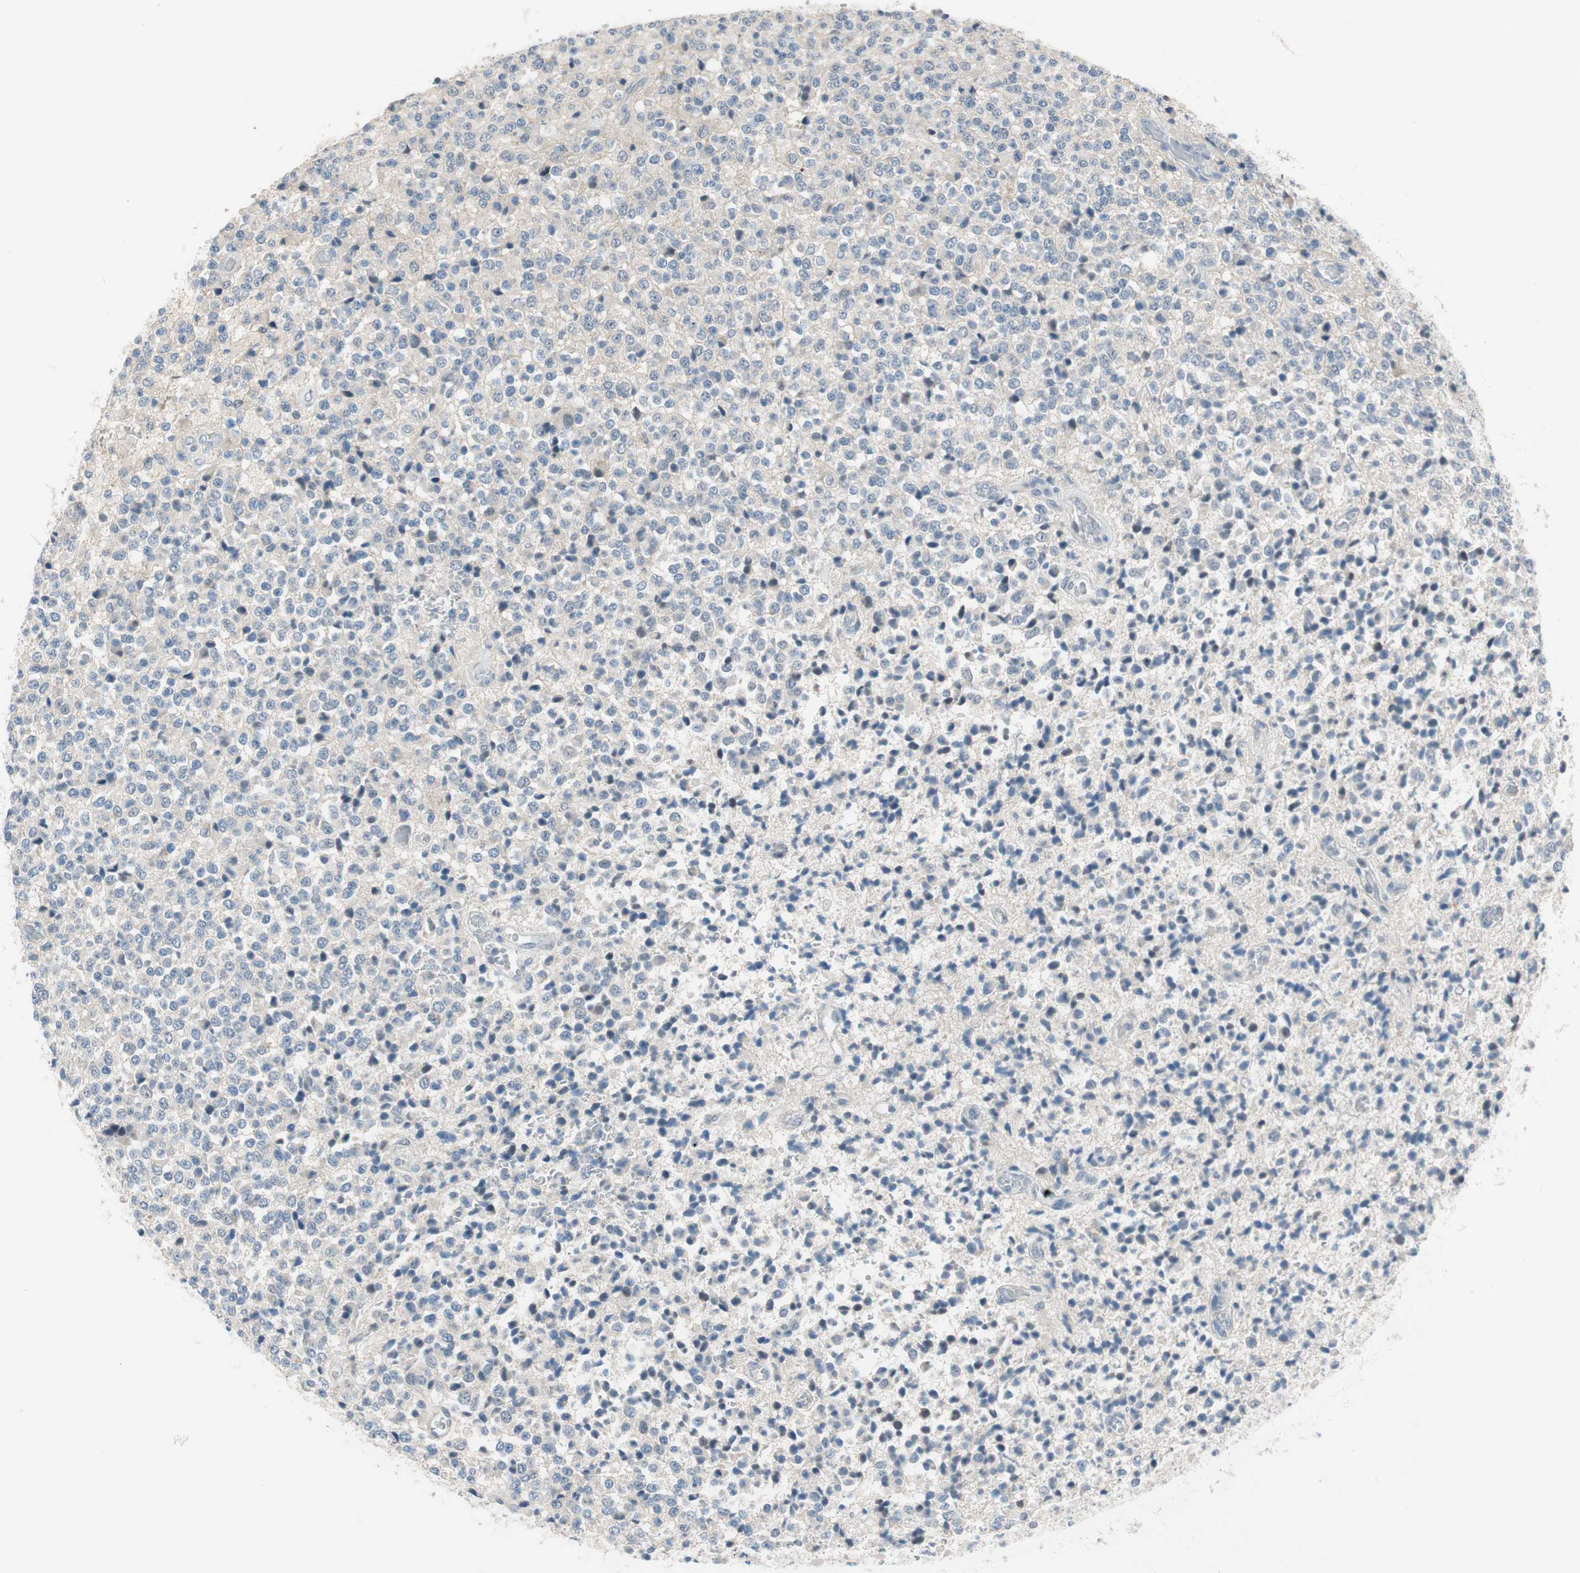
{"staining": {"intensity": "negative", "quantity": "none", "location": "none"}, "tissue": "glioma", "cell_type": "Tumor cells", "image_type": "cancer", "snomed": [{"axis": "morphology", "description": "Glioma, malignant, High grade"}, {"axis": "topography", "description": "pancreas cauda"}], "caption": "IHC of human glioma demonstrates no staining in tumor cells.", "gene": "GRHL1", "patient": {"sex": "male", "age": 60}}